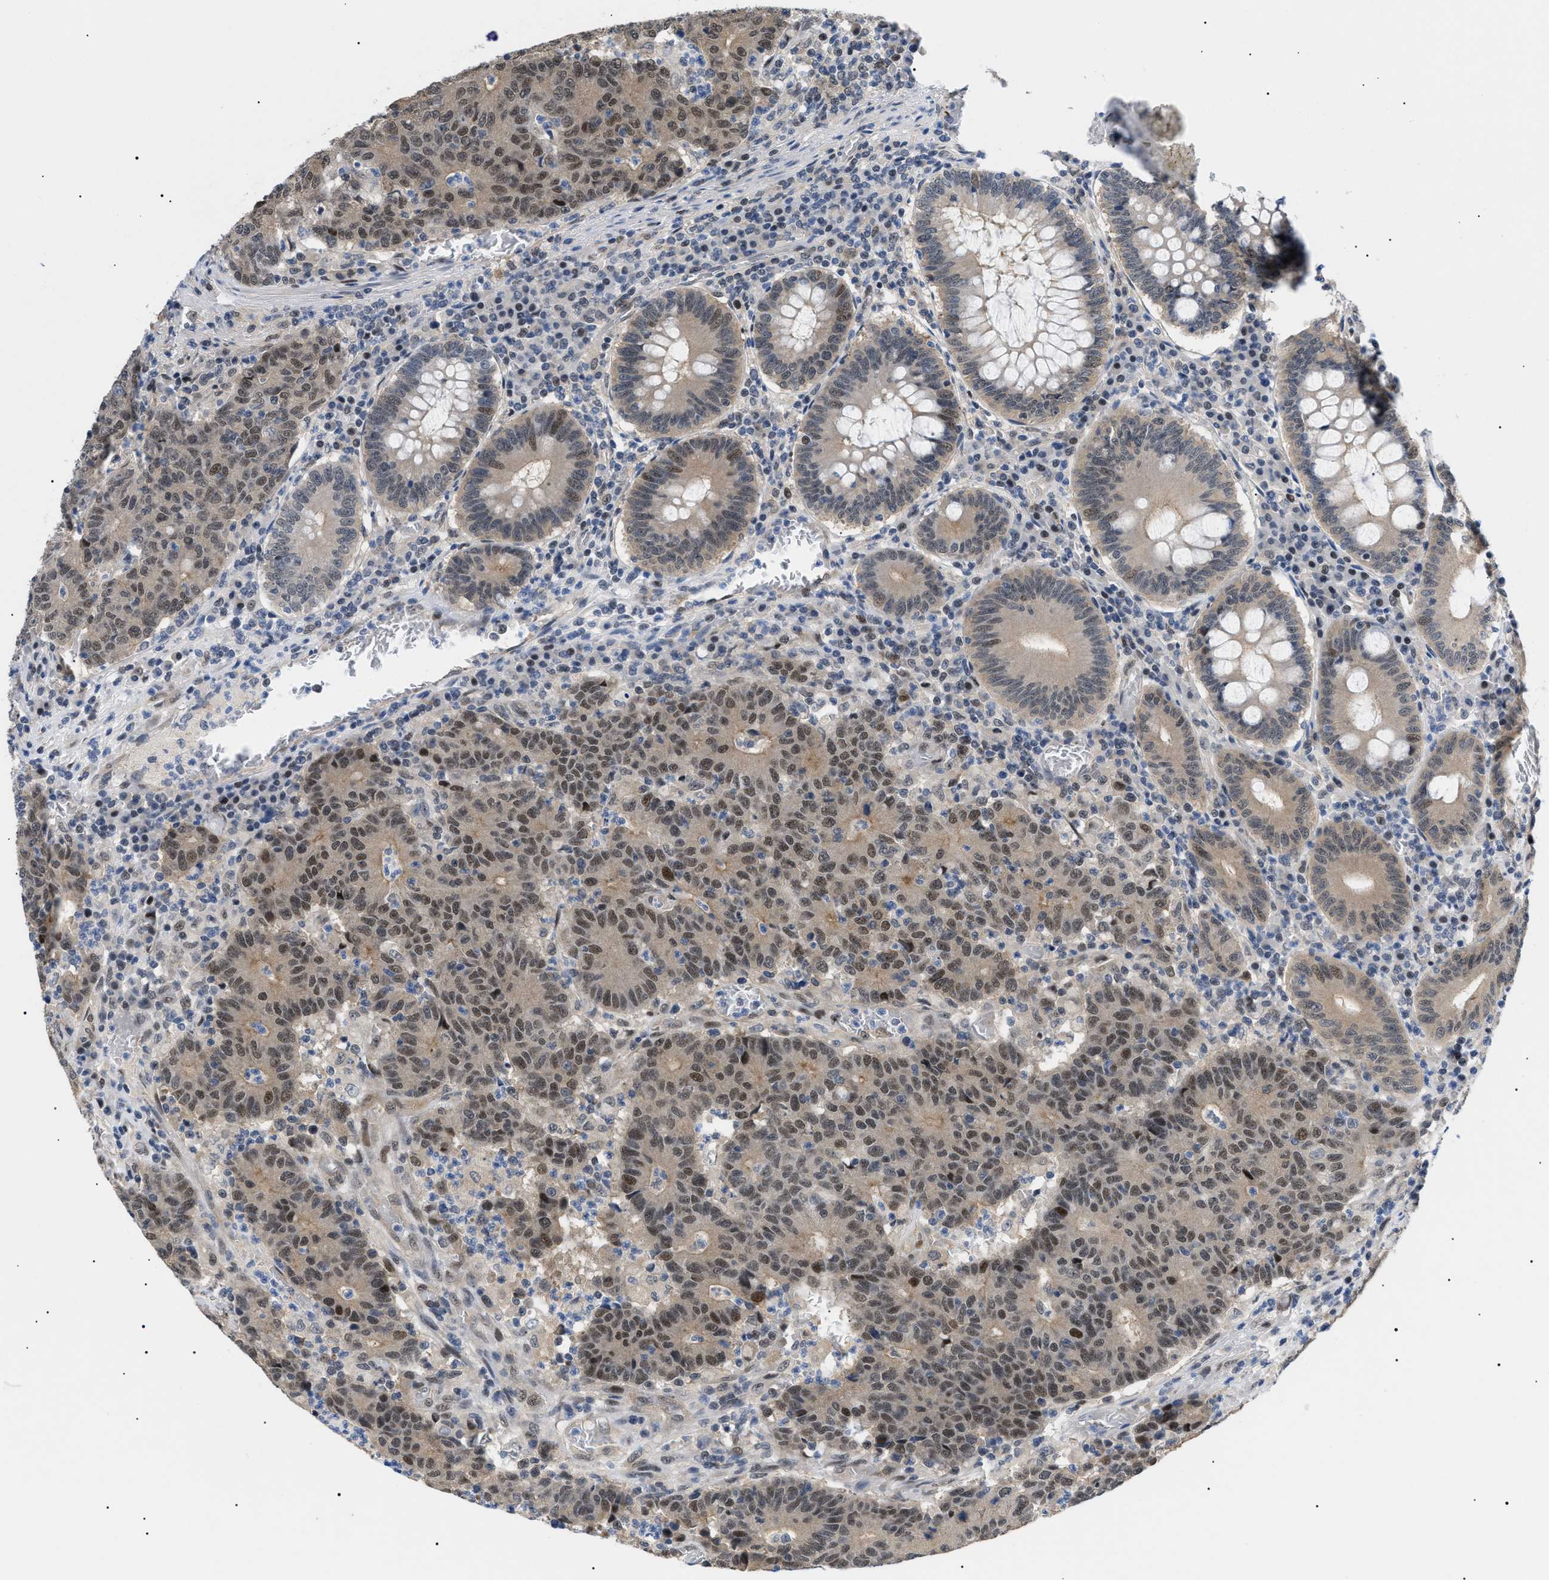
{"staining": {"intensity": "weak", "quantity": ">75%", "location": "cytoplasmic/membranous,nuclear"}, "tissue": "colorectal cancer", "cell_type": "Tumor cells", "image_type": "cancer", "snomed": [{"axis": "morphology", "description": "Normal tissue, NOS"}, {"axis": "morphology", "description": "Adenocarcinoma, NOS"}, {"axis": "topography", "description": "Colon"}], "caption": "Immunohistochemistry of human colorectal cancer (adenocarcinoma) demonstrates low levels of weak cytoplasmic/membranous and nuclear positivity in approximately >75% of tumor cells. The staining was performed using DAB, with brown indicating positive protein expression. Nuclei are stained blue with hematoxylin.", "gene": "GARRE1", "patient": {"sex": "female", "age": 75}}